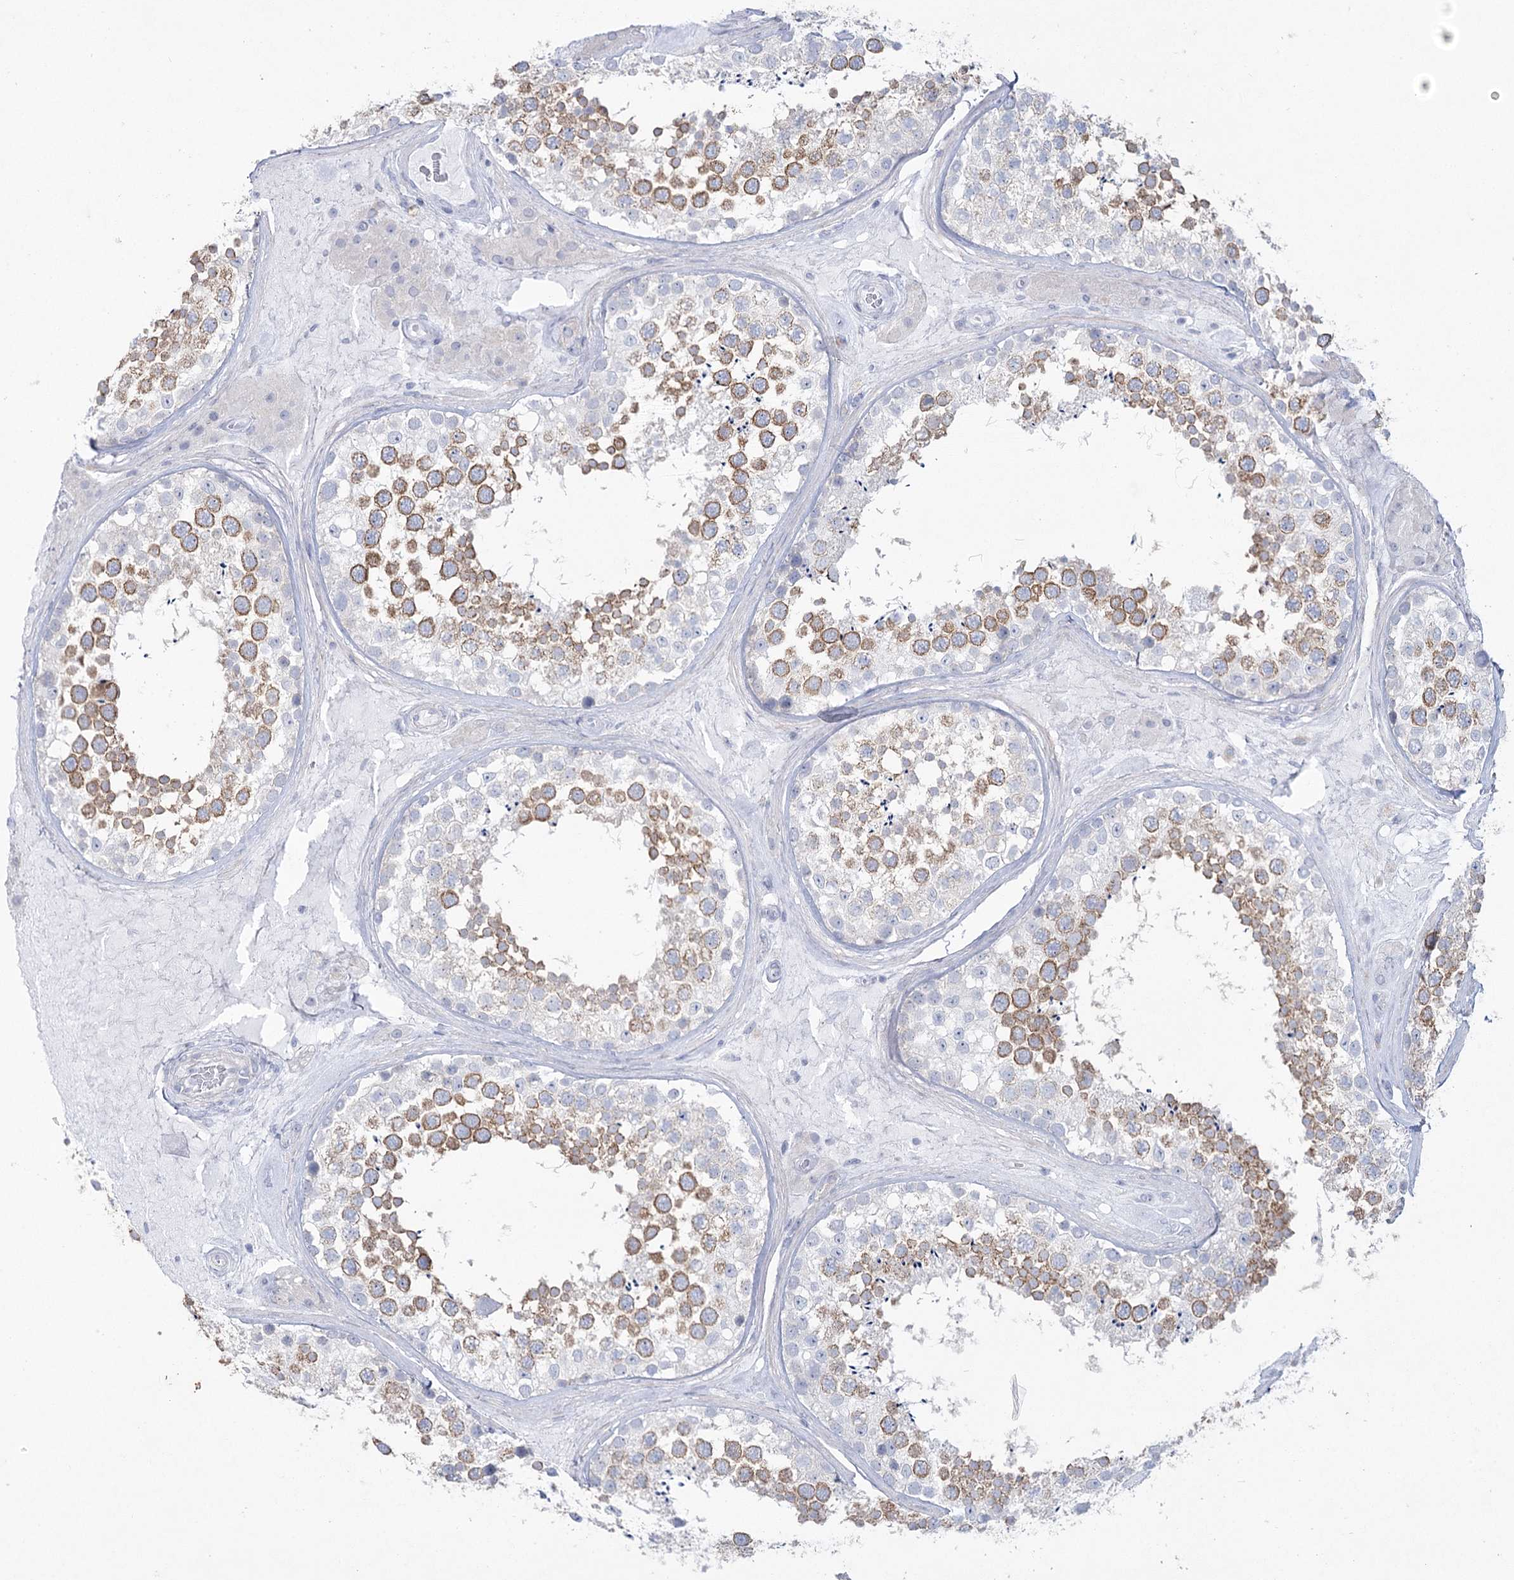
{"staining": {"intensity": "moderate", "quantity": "25%-75%", "location": "cytoplasmic/membranous"}, "tissue": "testis", "cell_type": "Cells in seminiferous ducts", "image_type": "normal", "snomed": [{"axis": "morphology", "description": "Normal tissue, NOS"}, {"axis": "topography", "description": "Testis"}], "caption": "Unremarkable testis reveals moderate cytoplasmic/membranous expression in approximately 25%-75% of cells in seminiferous ducts.", "gene": "CCDC88A", "patient": {"sex": "male", "age": 46}}